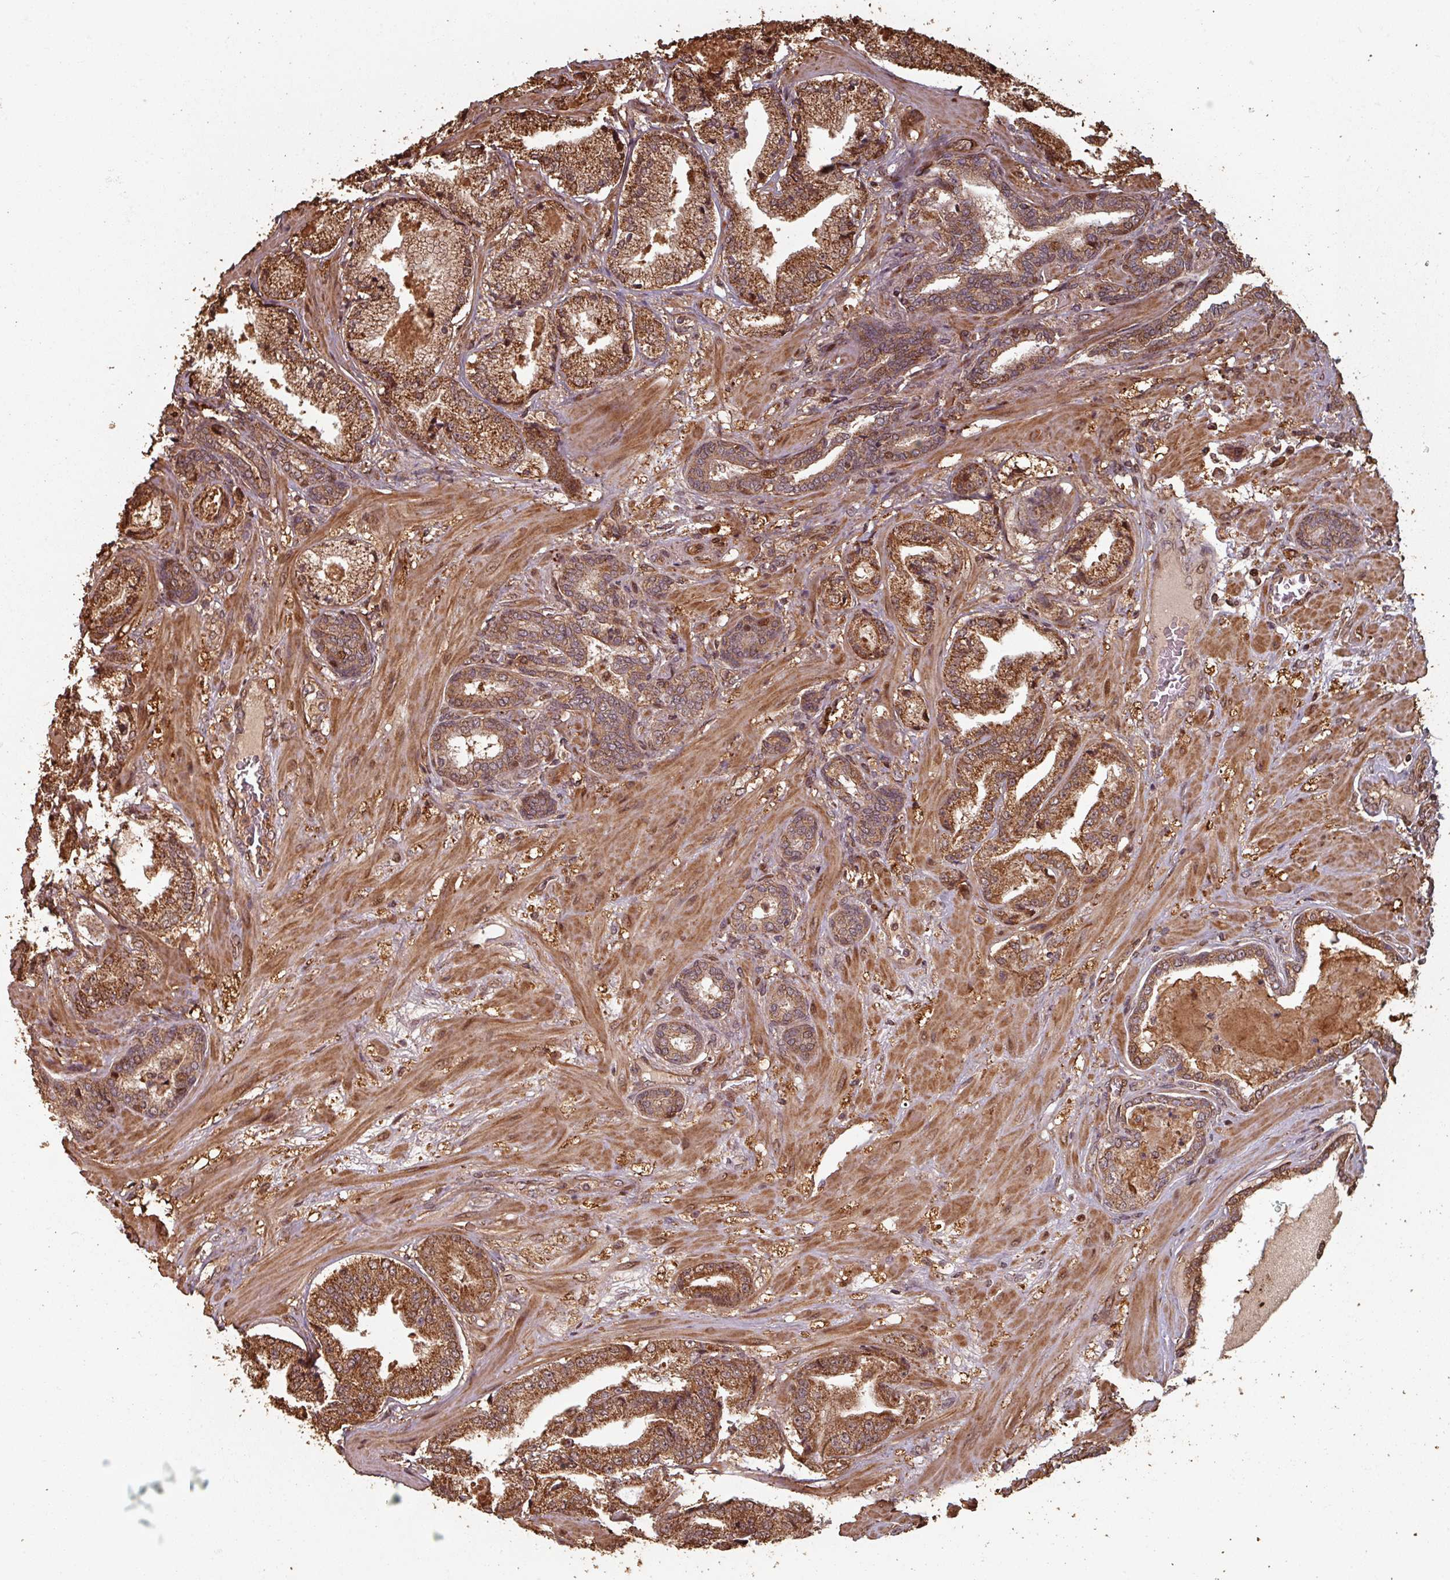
{"staining": {"intensity": "strong", "quantity": ">75%", "location": "cytoplasmic/membranous,nuclear"}, "tissue": "prostate cancer", "cell_type": "Tumor cells", "image_type": "cancer", "snomed": [{"axis": "morphology", "description": "Adenocarcinoma, High grade"}, {"axis": "topography", "description": "Prostate"}], "caption": "Protein expression by IHC displays strong cytoplasmic/membranous and nuclear positivity in approximately >75% of tumor cells in adenocarcinoma (high-grade) (prostate).", "gene": "EID1", "patient": {"sex": "male", "age": 63}}